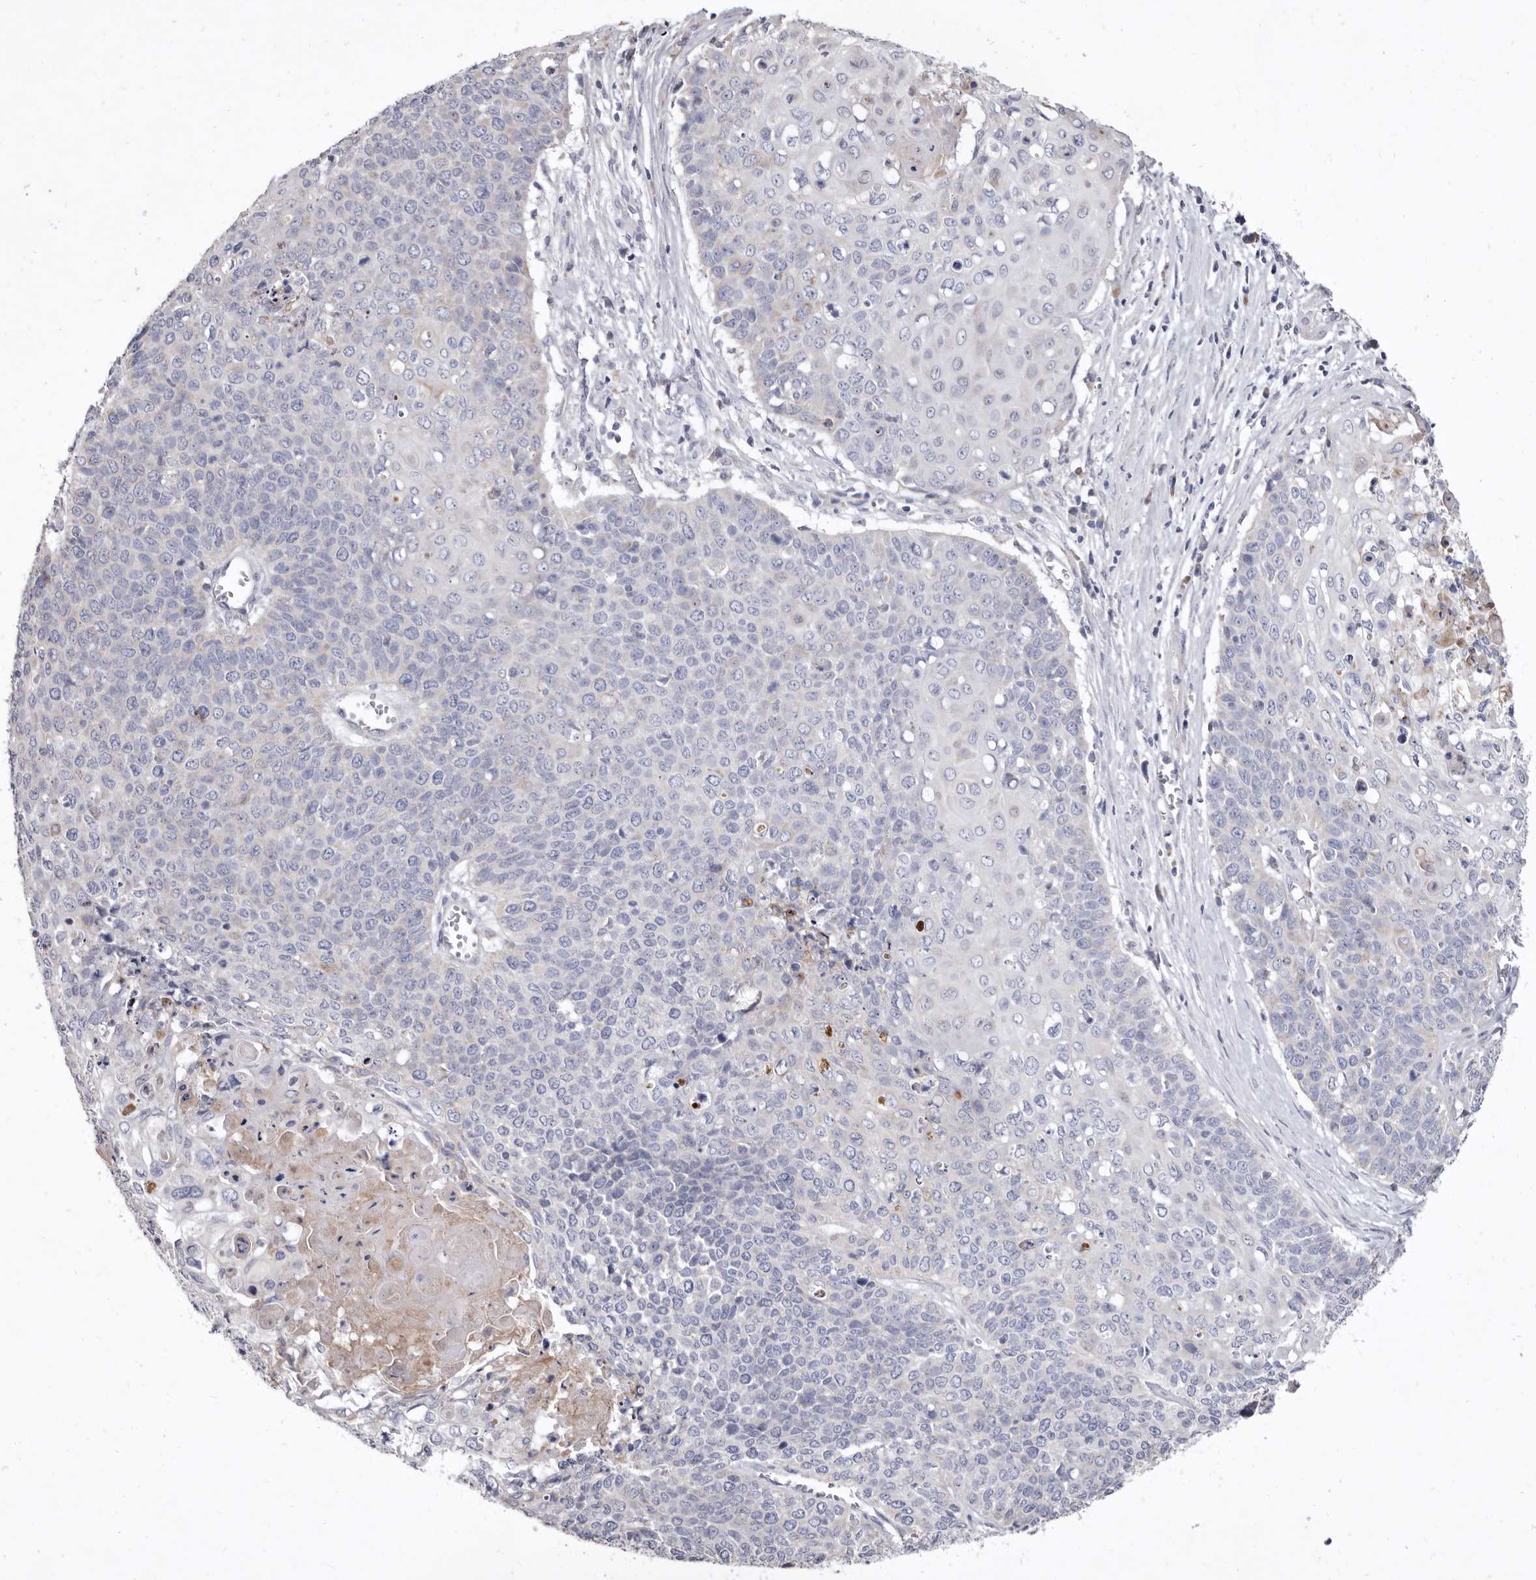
{"staining": {"intensity": "negative", "quantity": "none", "location": "none"}, "tissue": "cervical cancer", "cell_type": "Tumor cells", "image_type": "cancer", "snomed": [{"axis": "morphology", "description": "Squamous cell carcinoma, NOS"}, {"axis": "topography", "description": "Cervix"}], "caption": "A histopathology image of squamous cell carcinoma (cervical) stained for a protein demonstrates no brown staining in tumor cells.", "gene": "CYP2E1", "patient": {"sex": "female", "age": 39}}